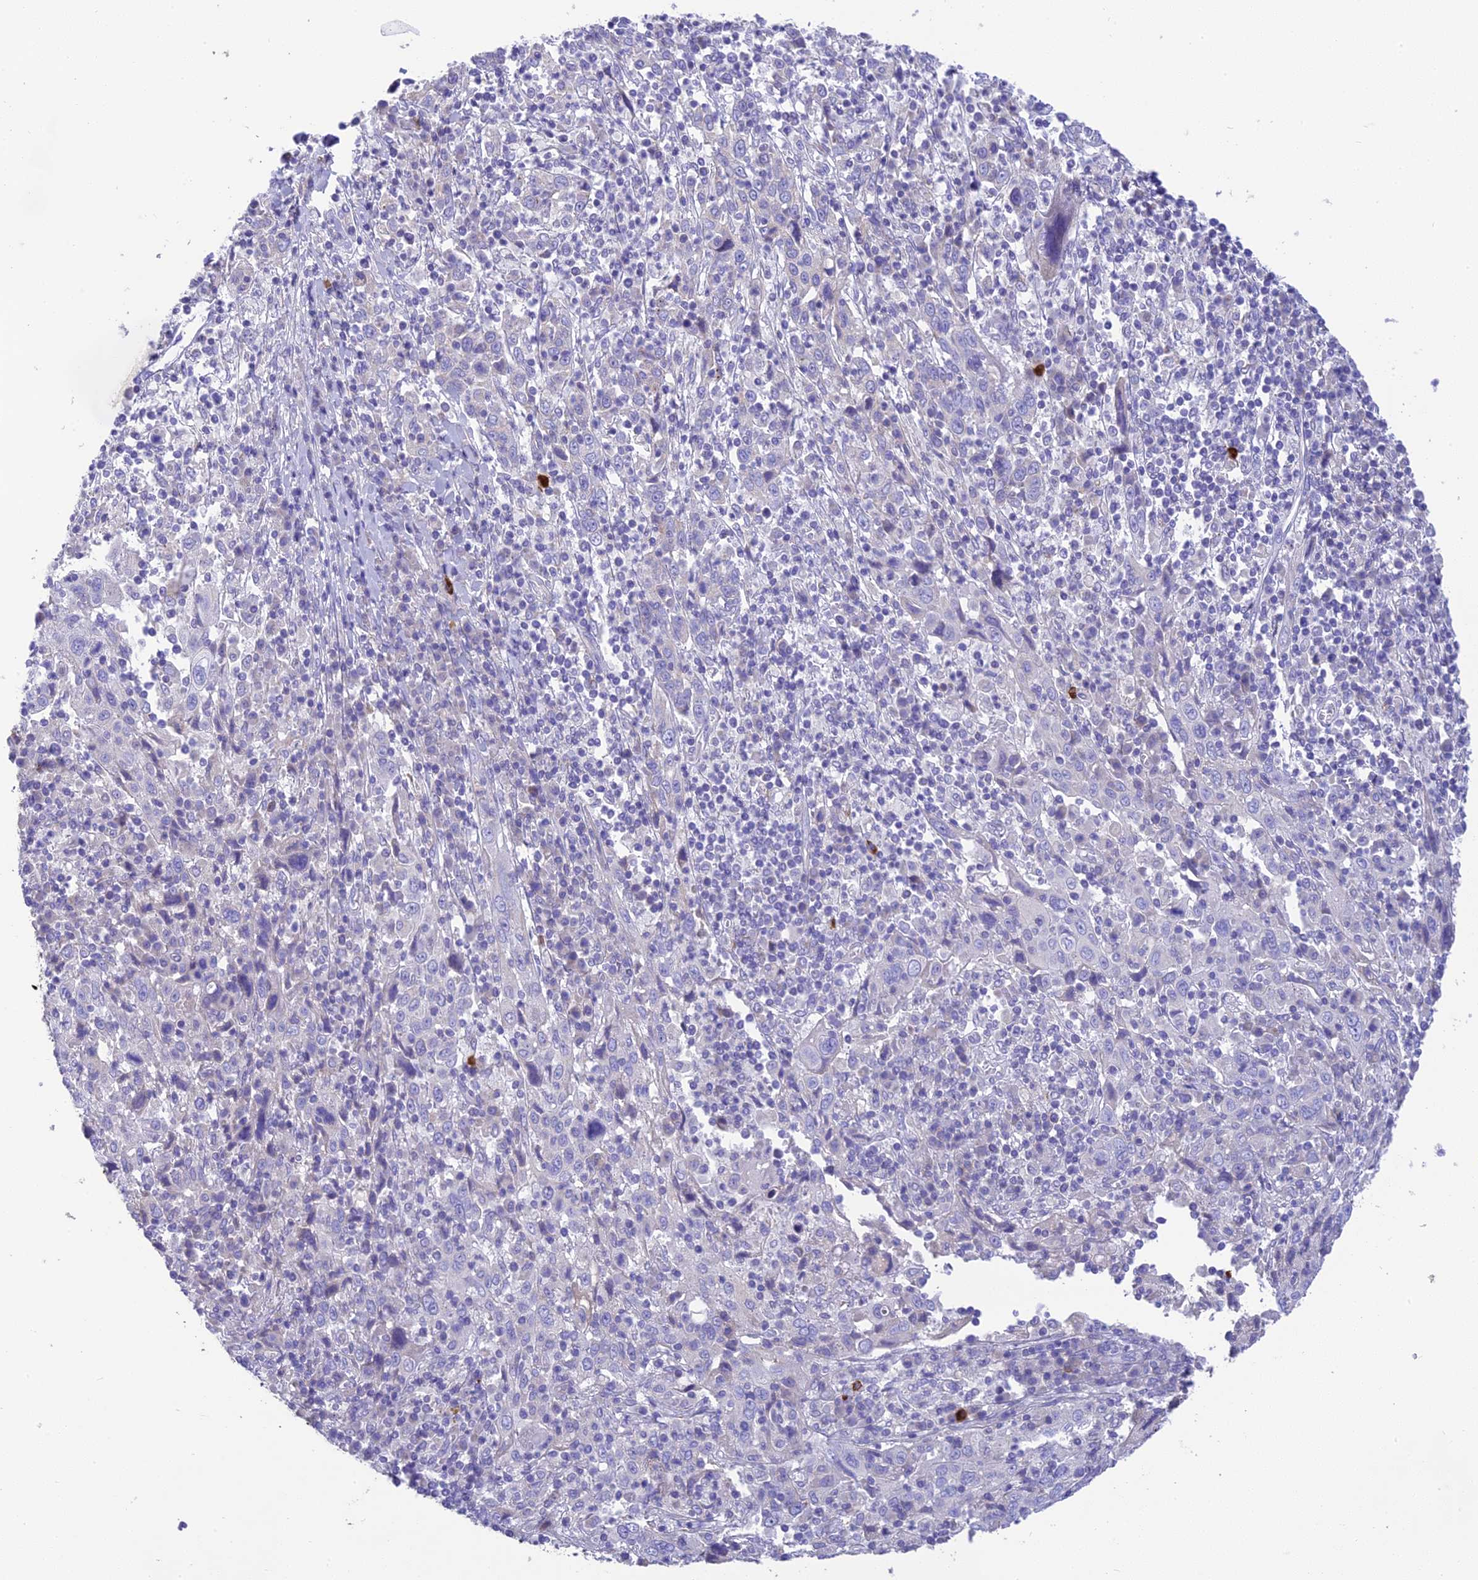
{"staining": {"intensity": "negative", "quantity": "none", "location": "none"}, "tissue": "cervical cancer", "cell_type": "Tumor cells", "image_type": "cancer", "snomed": [{"axis": "morphology", "description": "Squamous cell carcinoma, NOS"}, {"axis": "topography", "description": "Cervix"}], "caption": "An IHC photomicrograph of cervical squamous cell carcinoma is shown. There is no staining in tumor cells of cervical squamous cell carcinoma.", "gene": "HSD17B2", "patient": {"sex": "female", "age": 46}}